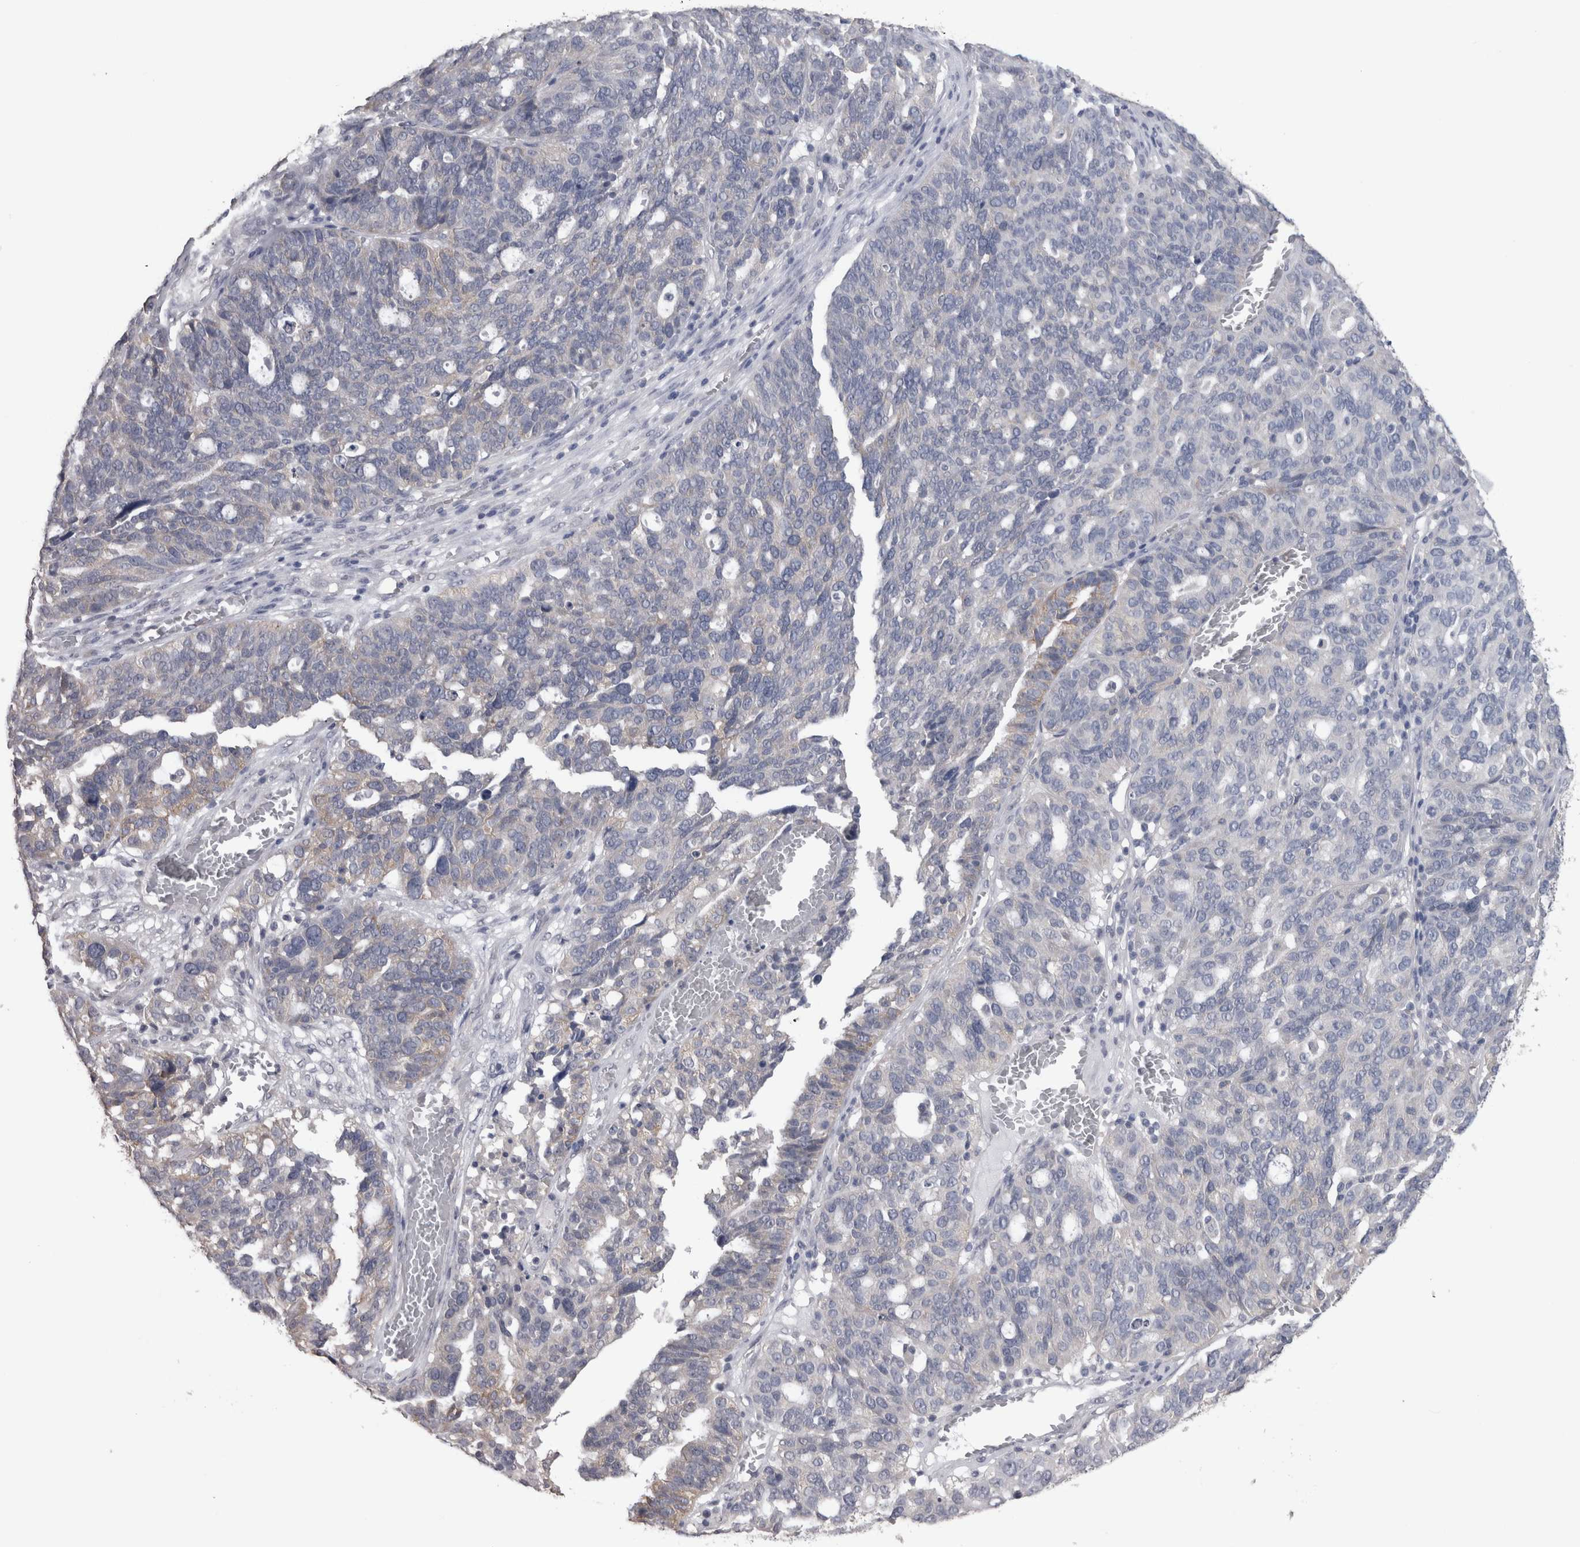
{"staining": {"intensity": "negative", "quantity": "none", "location": "none"}, "tissue": "ovarian cancer", "cell_type": "Tumor cells", "image_type": "cancer", "snomed": [{"axis": "morphology", "description": "Cystadenocarcinoma, serous, NOS"}, {"axis": "topography", "description": "Ovary"}], "caption": "The IHC histopathology image has no significant staining in tumor cells of ovarian cancer tissue. (Brightfield microscopy of DAB (3,3'-diaminobenzidine) IHC at high magnification).", "gene": "DDX6", "patient": {"sex": "female", "age": 59}}